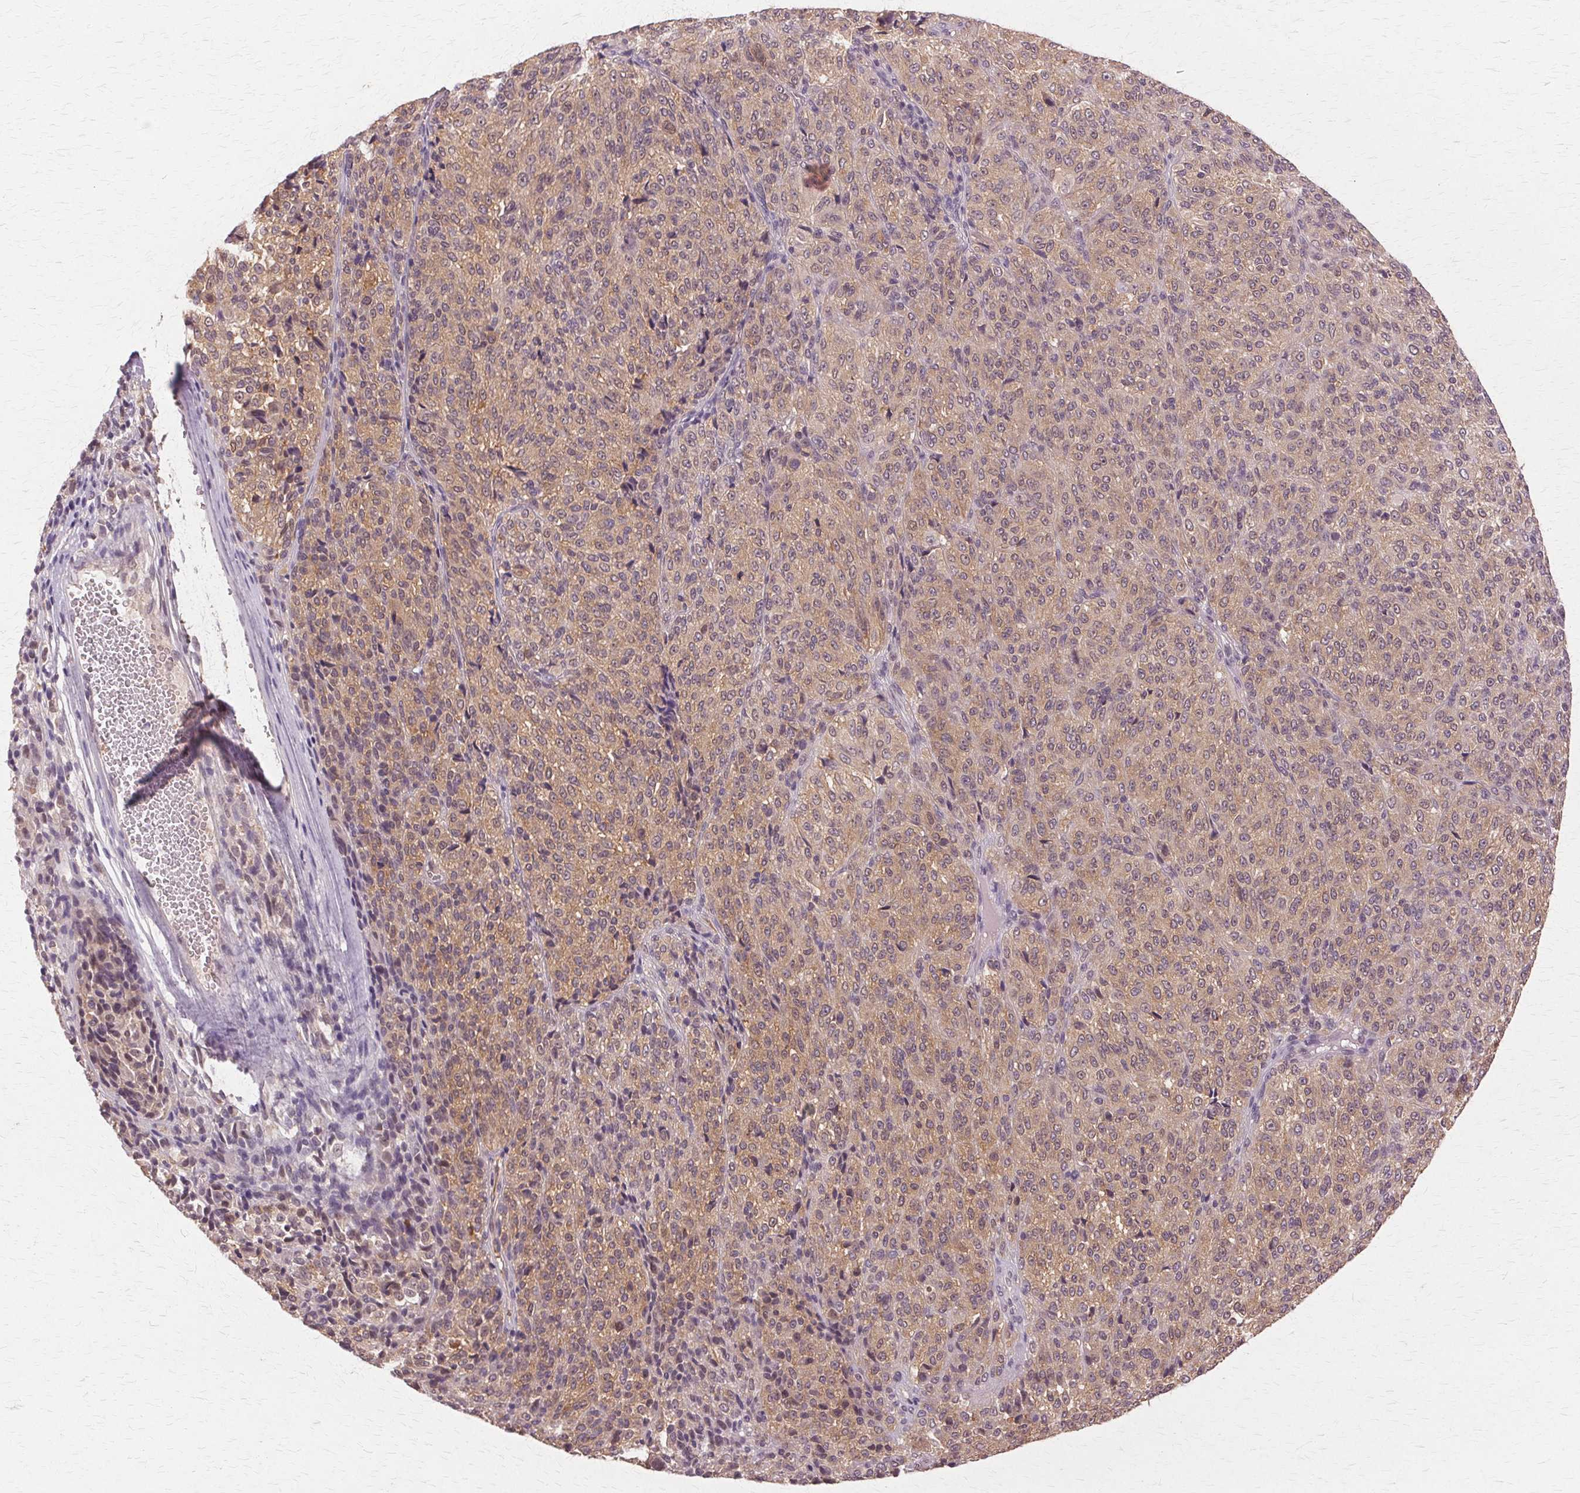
{"staining": {"intensity": "weak", "quantity": ">75%", "location": "cytoplasmic/membranous,nuclear"}, "tissue": "melanoma", "cell_type": "Tumor cells", "image_type": "cancer", "snomed": [{"axis": "morphology", "description": "Malignant melanoma, Metastatic site"}, {"axis": "topography", "description": "Brain"}], "caption": "Immunohistochemical staining of melanoma displays low levels of weak cytoplasmic/membranous and nuclear protein positivity in about >75% of tumor cells.", "gene": "PRMT5", "patient": {"sex": "female", "age": 56}}